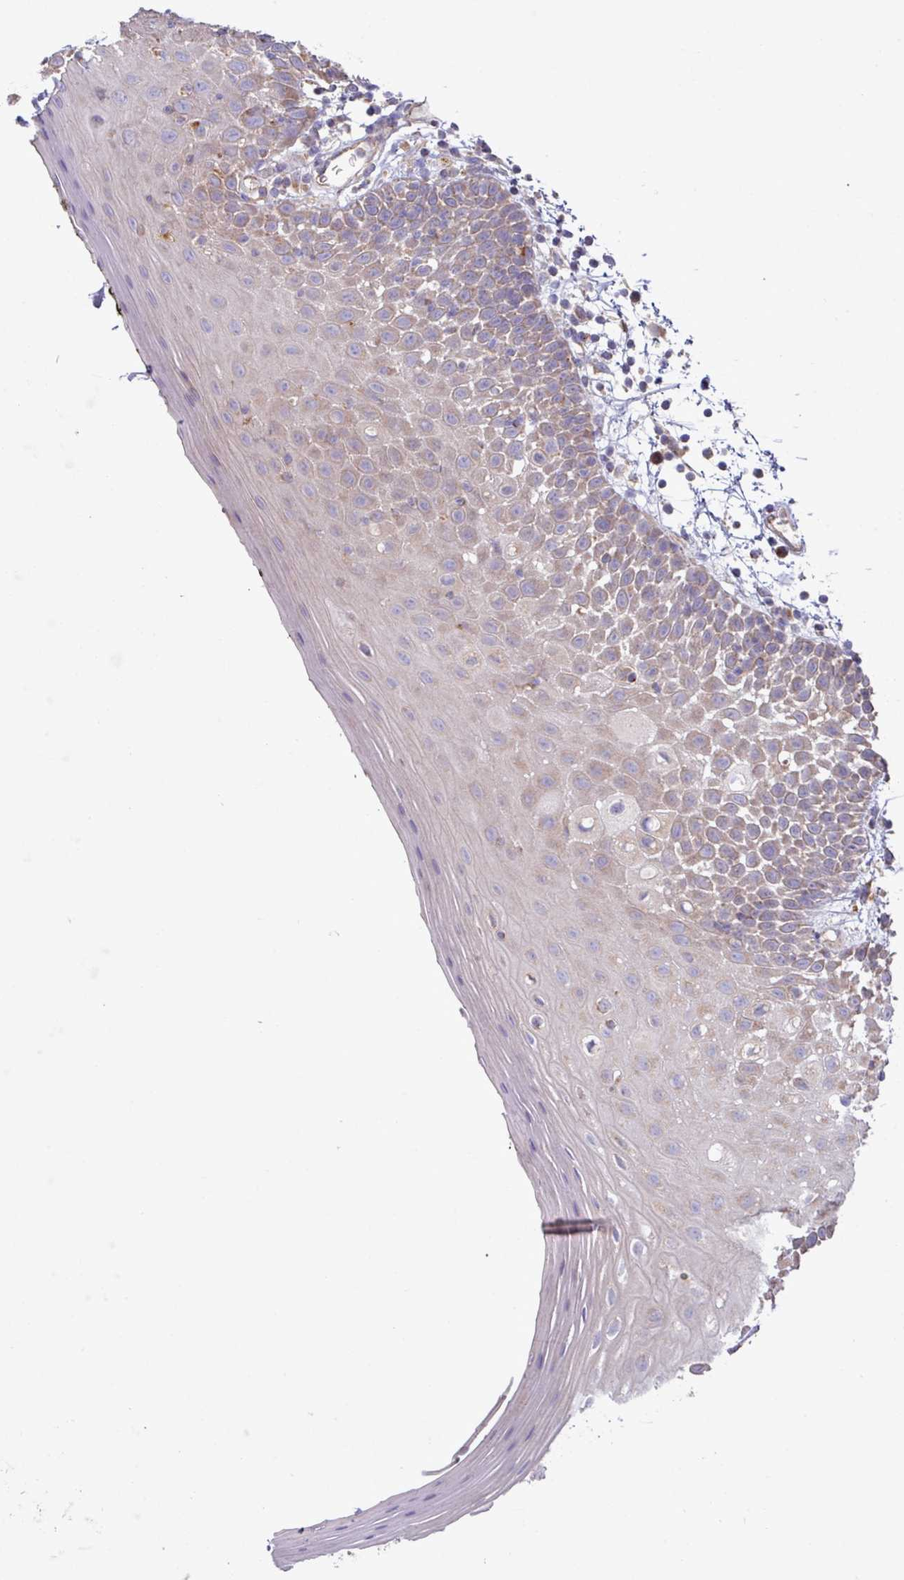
{"staining": {"intensity": "weak", "quantity": "25%-75%", "location": "cytoplasmic/membranous"}, "tissue": "oral mucosa", "cell_type": "Squamous epithelial cells", "image_type": "normal", "snomed": [{"axis": "morphology", "description": "Normal tissue, NOS"}, {"axis": "morphology", "description": "Squamous cell carcinoma, NOS"}, {"axis": "topography", "description": "Oral tissue"}, {"axis": "topography", "description": "Tounge, NOS"}, {"axis": "topography", "description": "Head-Neck"}], "caption": "This photomicrograph exhibits benign oral mucosa stained with immunohistochemistry to label a protein in brown. The cytoplasmic/membranous of squamous epithelial cells show weak positivity for the protein. Nuclei are counter-stained blue.", "gene": "PPM1J", "patient": {"sex": "male", "age": 76}}